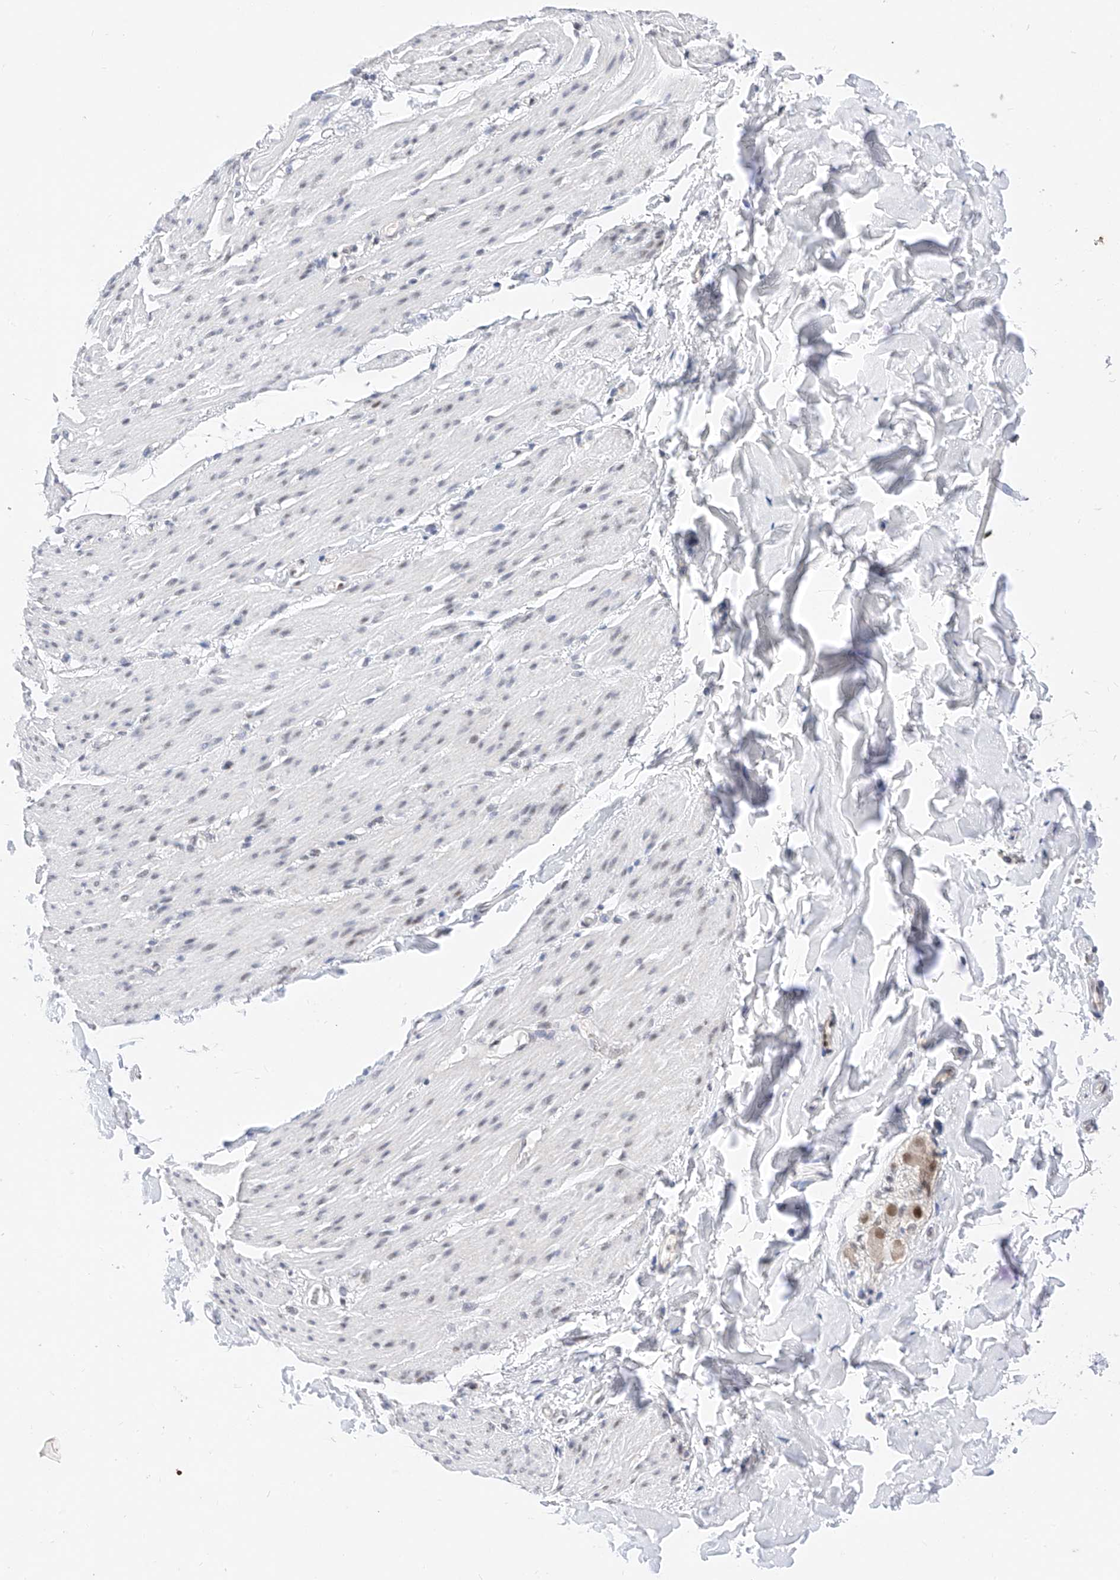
{"staining": {"intensity": "weak", "quantity": "<25%", "location": "nuclear"}, "tissue": "smooth muscle", "cell_type": "Smooth muscle cells", "image_type": "normal", "snomed": [{"axis": "morphology", "description": "Normal tissue, NOS"}, {"axis": "topography", "description": "Colon"}, {"axis": "topography", "description": "Peripheral nerve tissue"}], "caption": "This is a histopathology image of IHC staining of normal smooth muscle, which shows no expression in smooth muscle cells. (Brightfield microscopy of DAB immunohistochemistry at high magnification).", "gene": "KCNJ1", "patient": {"sex": "female", "age": 61}}